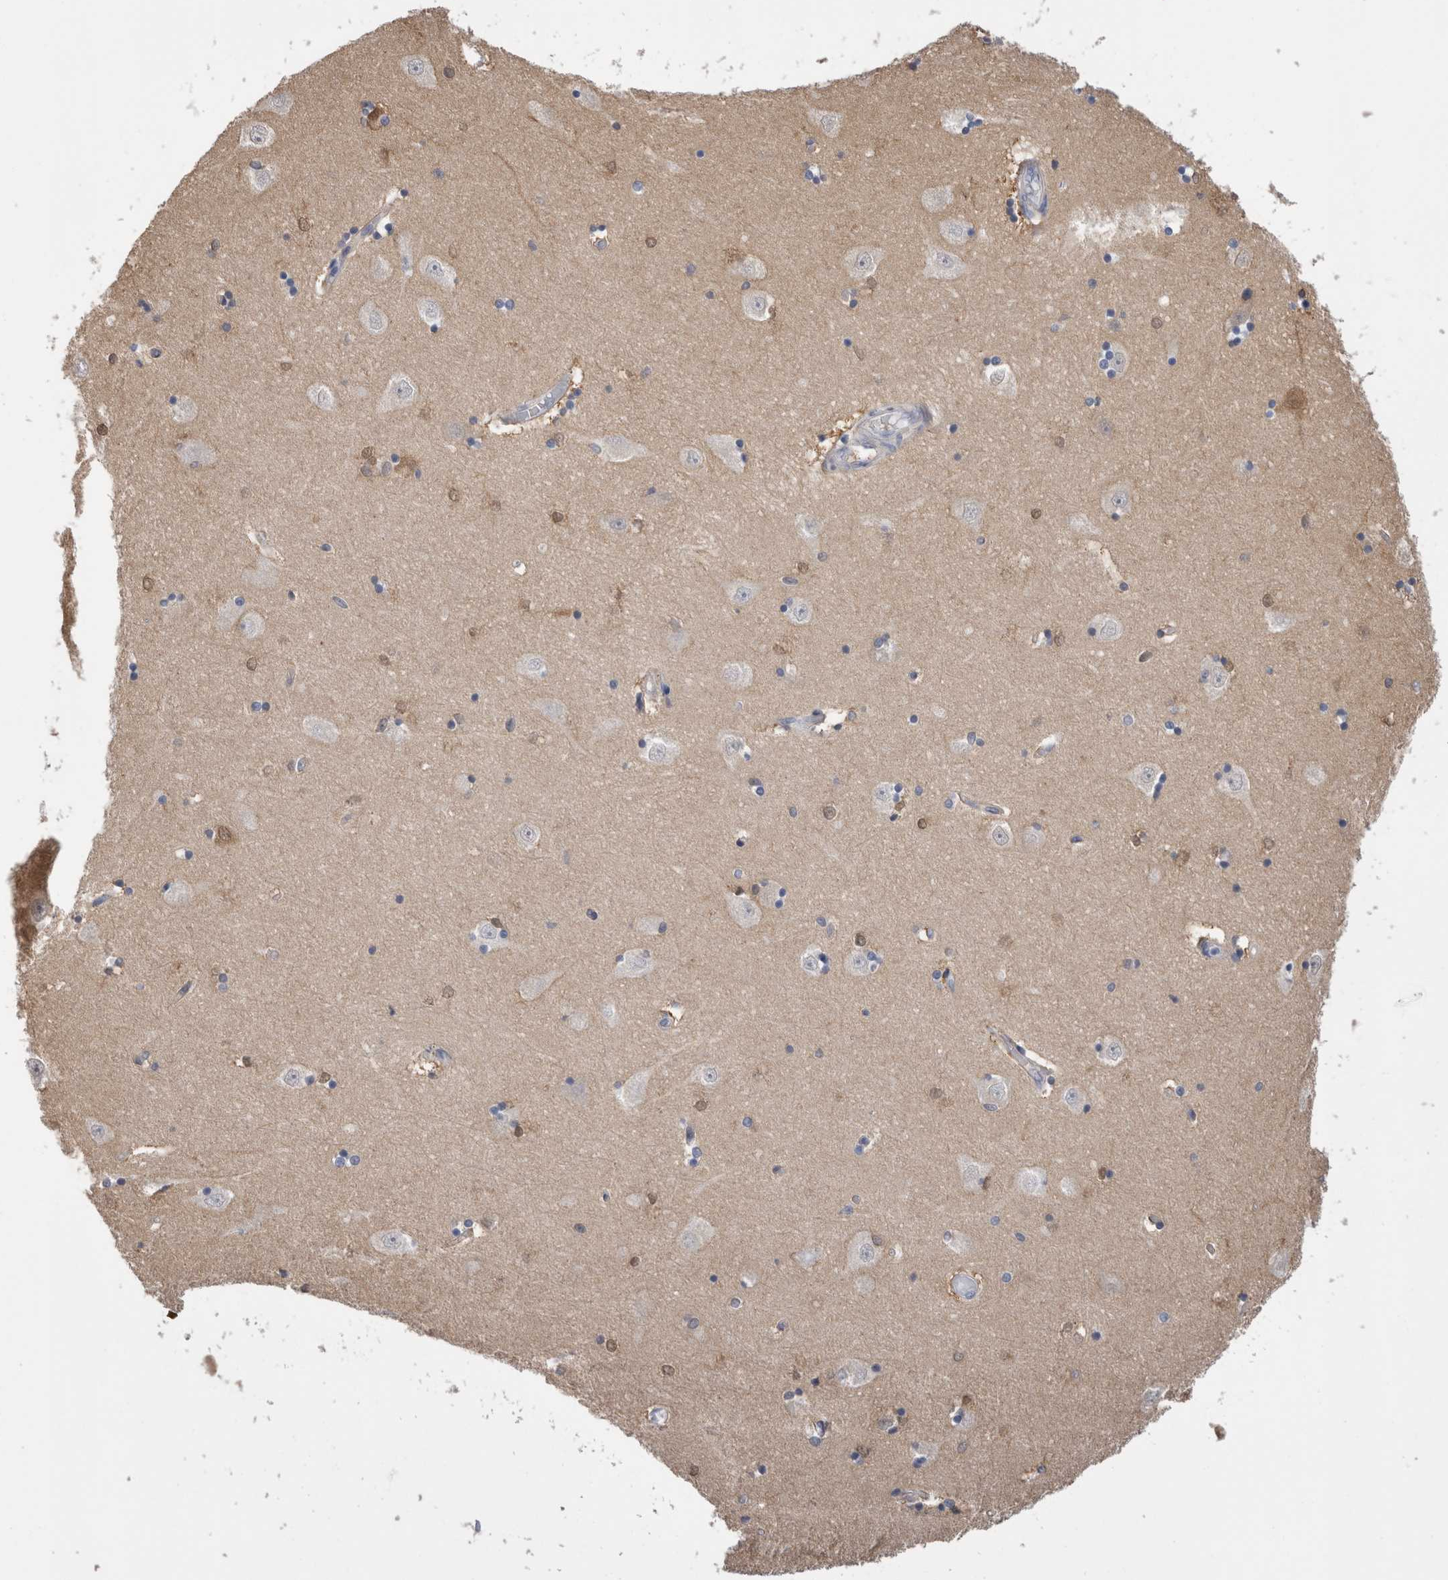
{"staining": {"intensity": "moderate", "quantity": "<25%", "location": "cytoplasmic/membranous,nuclear"}, "tissue": "hippocampus", "cell_type": "Glial cells", "image_type": "normal", "snomed": [{"axis": "morphology", "description": "Normal tissue, NOS"}, {"axis": "topography", "description": "Hippocampus"}], "caption": "IHC of normal human hippocampus reveals low levels of moderate cytoplasmic/membranous,nuclear staining in approximately <25% of glial cells.", "gene": "SCRN1", "patient": {"sex": "male", "age": 45}}